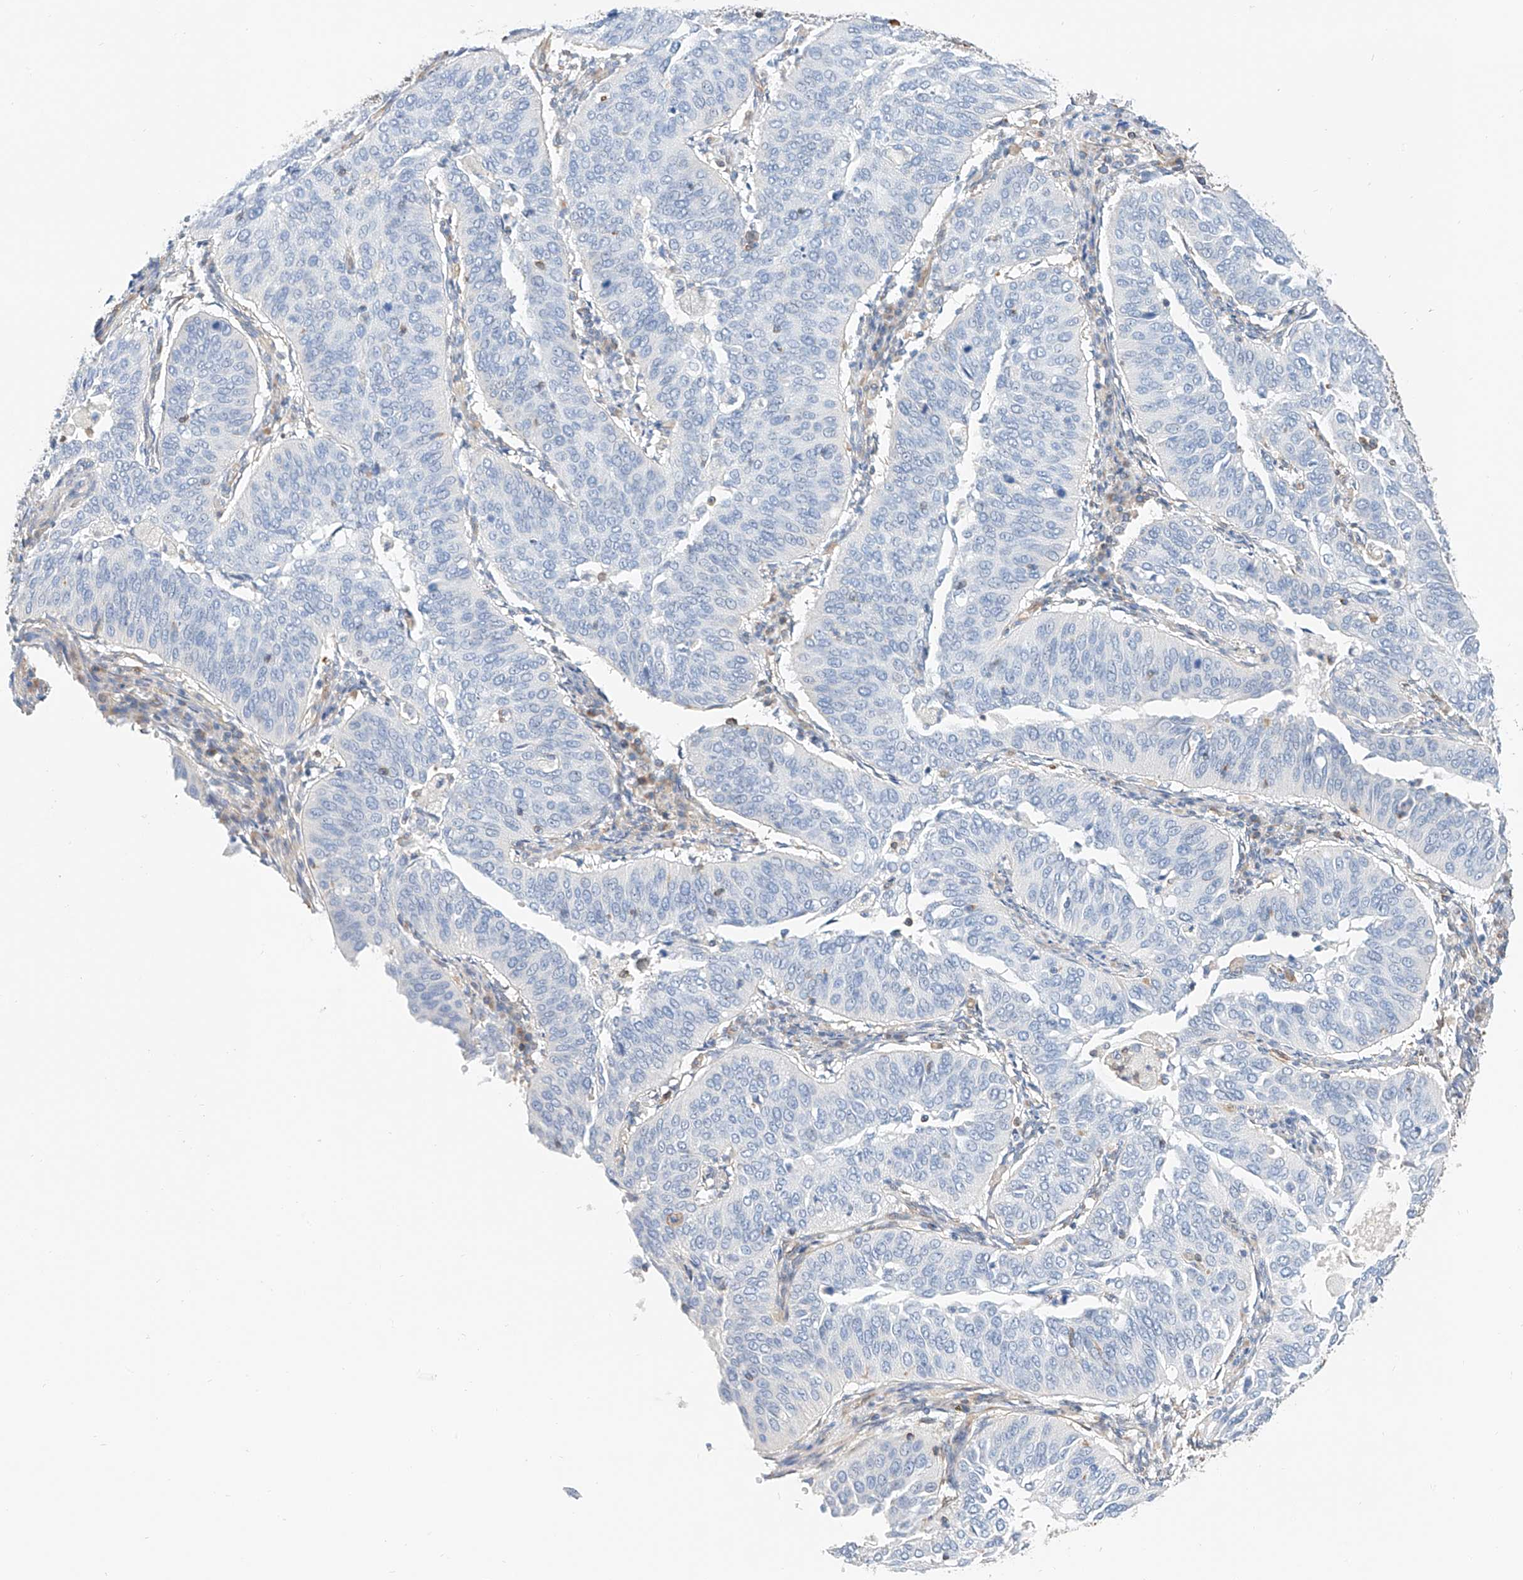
{"staining": {"intensity": "negative", "quantity": "none", "location": "none"}, "tissue": "cervical cancer", "cell_type": "Tumor cells", "image_type": "cancer", "snomed": [{"axis": "morphology", "description": "Normal tissue, NOS"}, {"axis": "morphology", "description": "Squamous cell carcinoma, NOS"}, {"axis": "topography", "description": "Cervix"}], "caption": "Immunohistochemical staining of cervical cancer (squamous cell carcinoma) shows no significant staining in tumor cells.", "gene": "NDUFV3", "patient": {"sex": "female", "age": 39}}